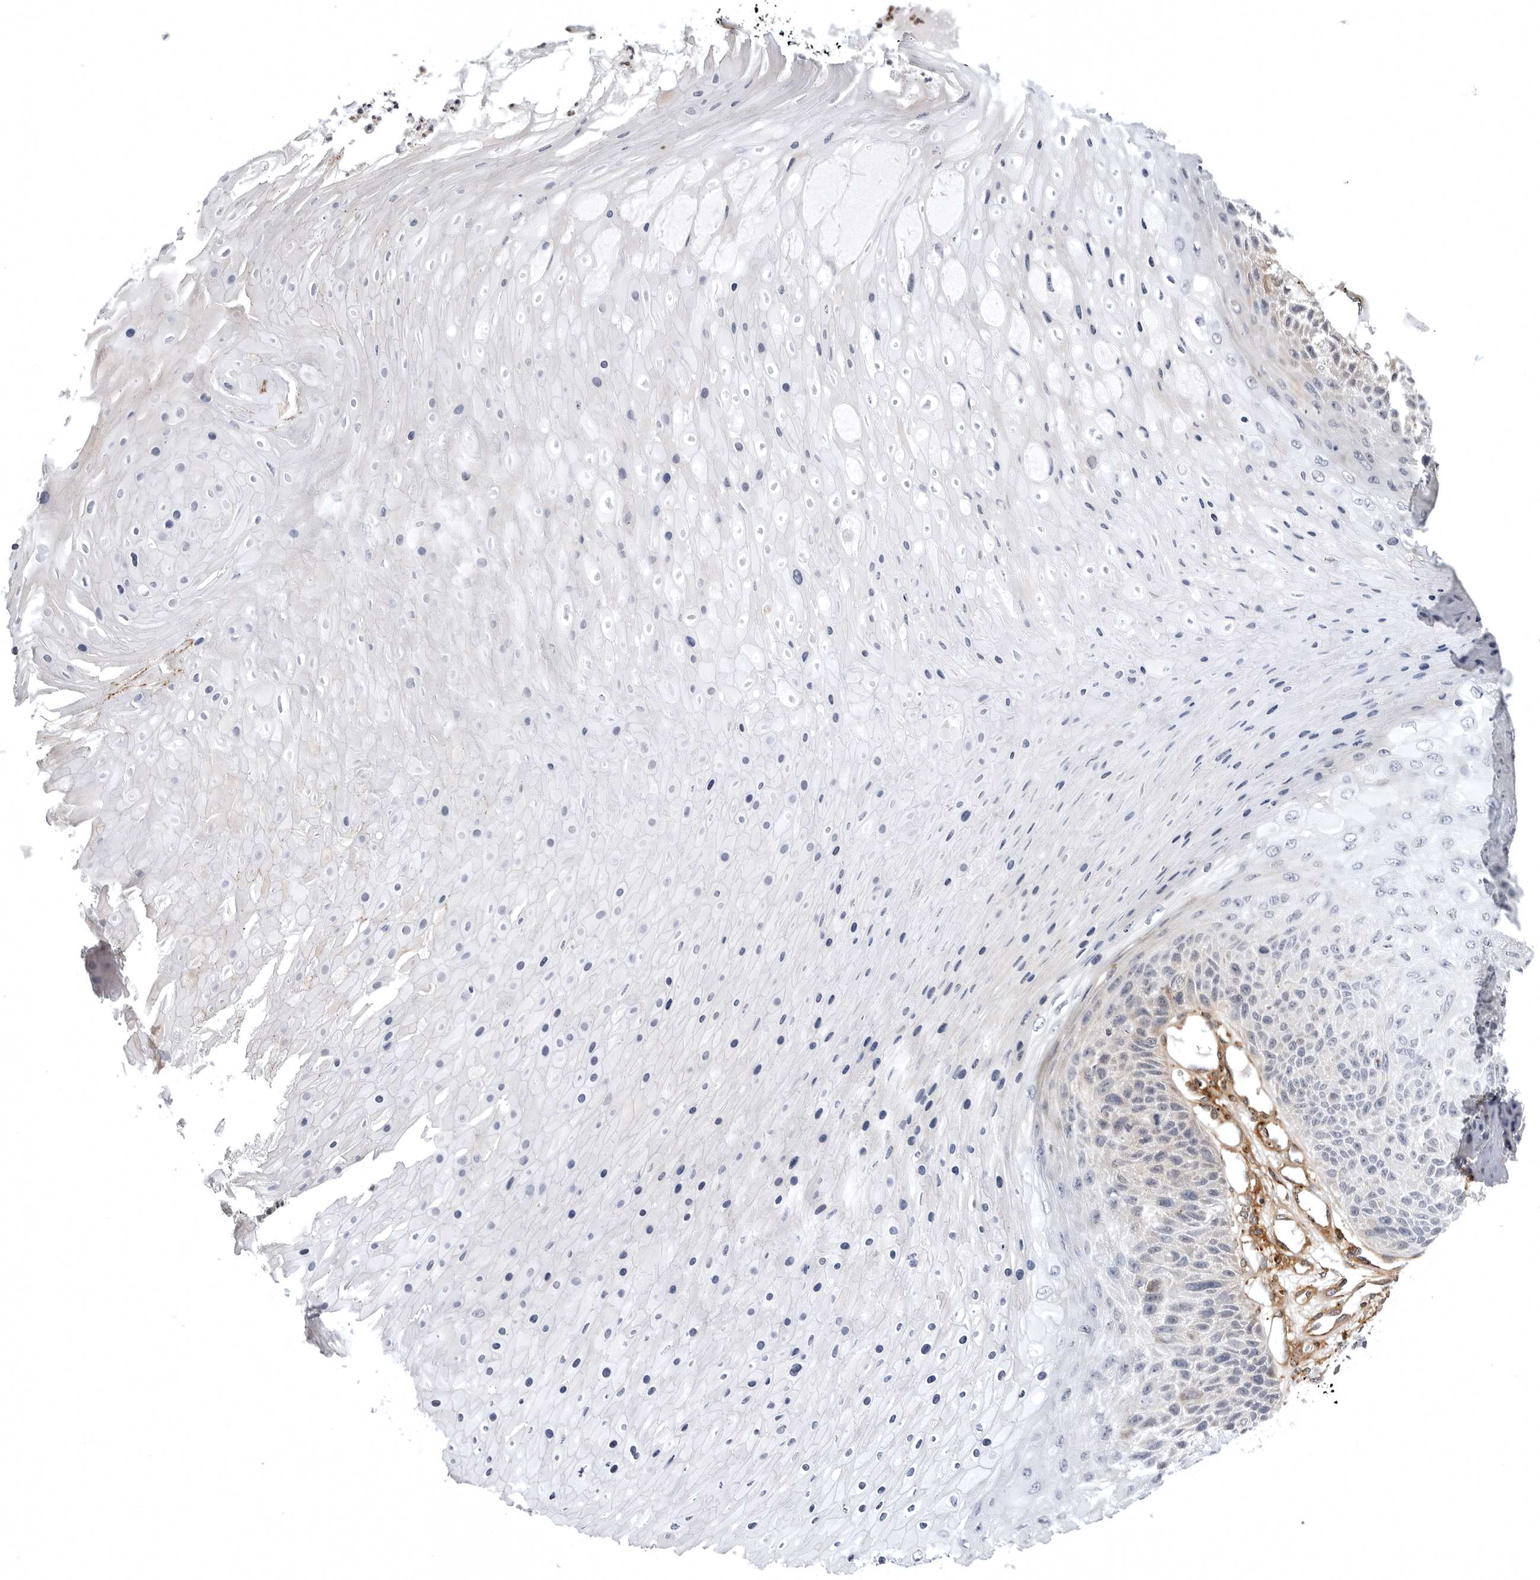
{"staining": {"intensity": "negative", "quantity": "none", "location": "none"}, "tissue": "skin cancer", "cell_type": "Tumor cells", "image_type": "cancer", "snomed": [{"axis": "morphology", "description": "Squamous cell carcinoma, NOS"}, {"axis": "topography", "description": "Skin"}], "caption": "IHC photomicrograph of neoplastic tissue: human skin cancer (squamous cell carcinoma) stained with DAB shows no significant protein staining in tumor cells.", "gene": "ARL5A", "patient": {"sex": "female", "age": 88}}